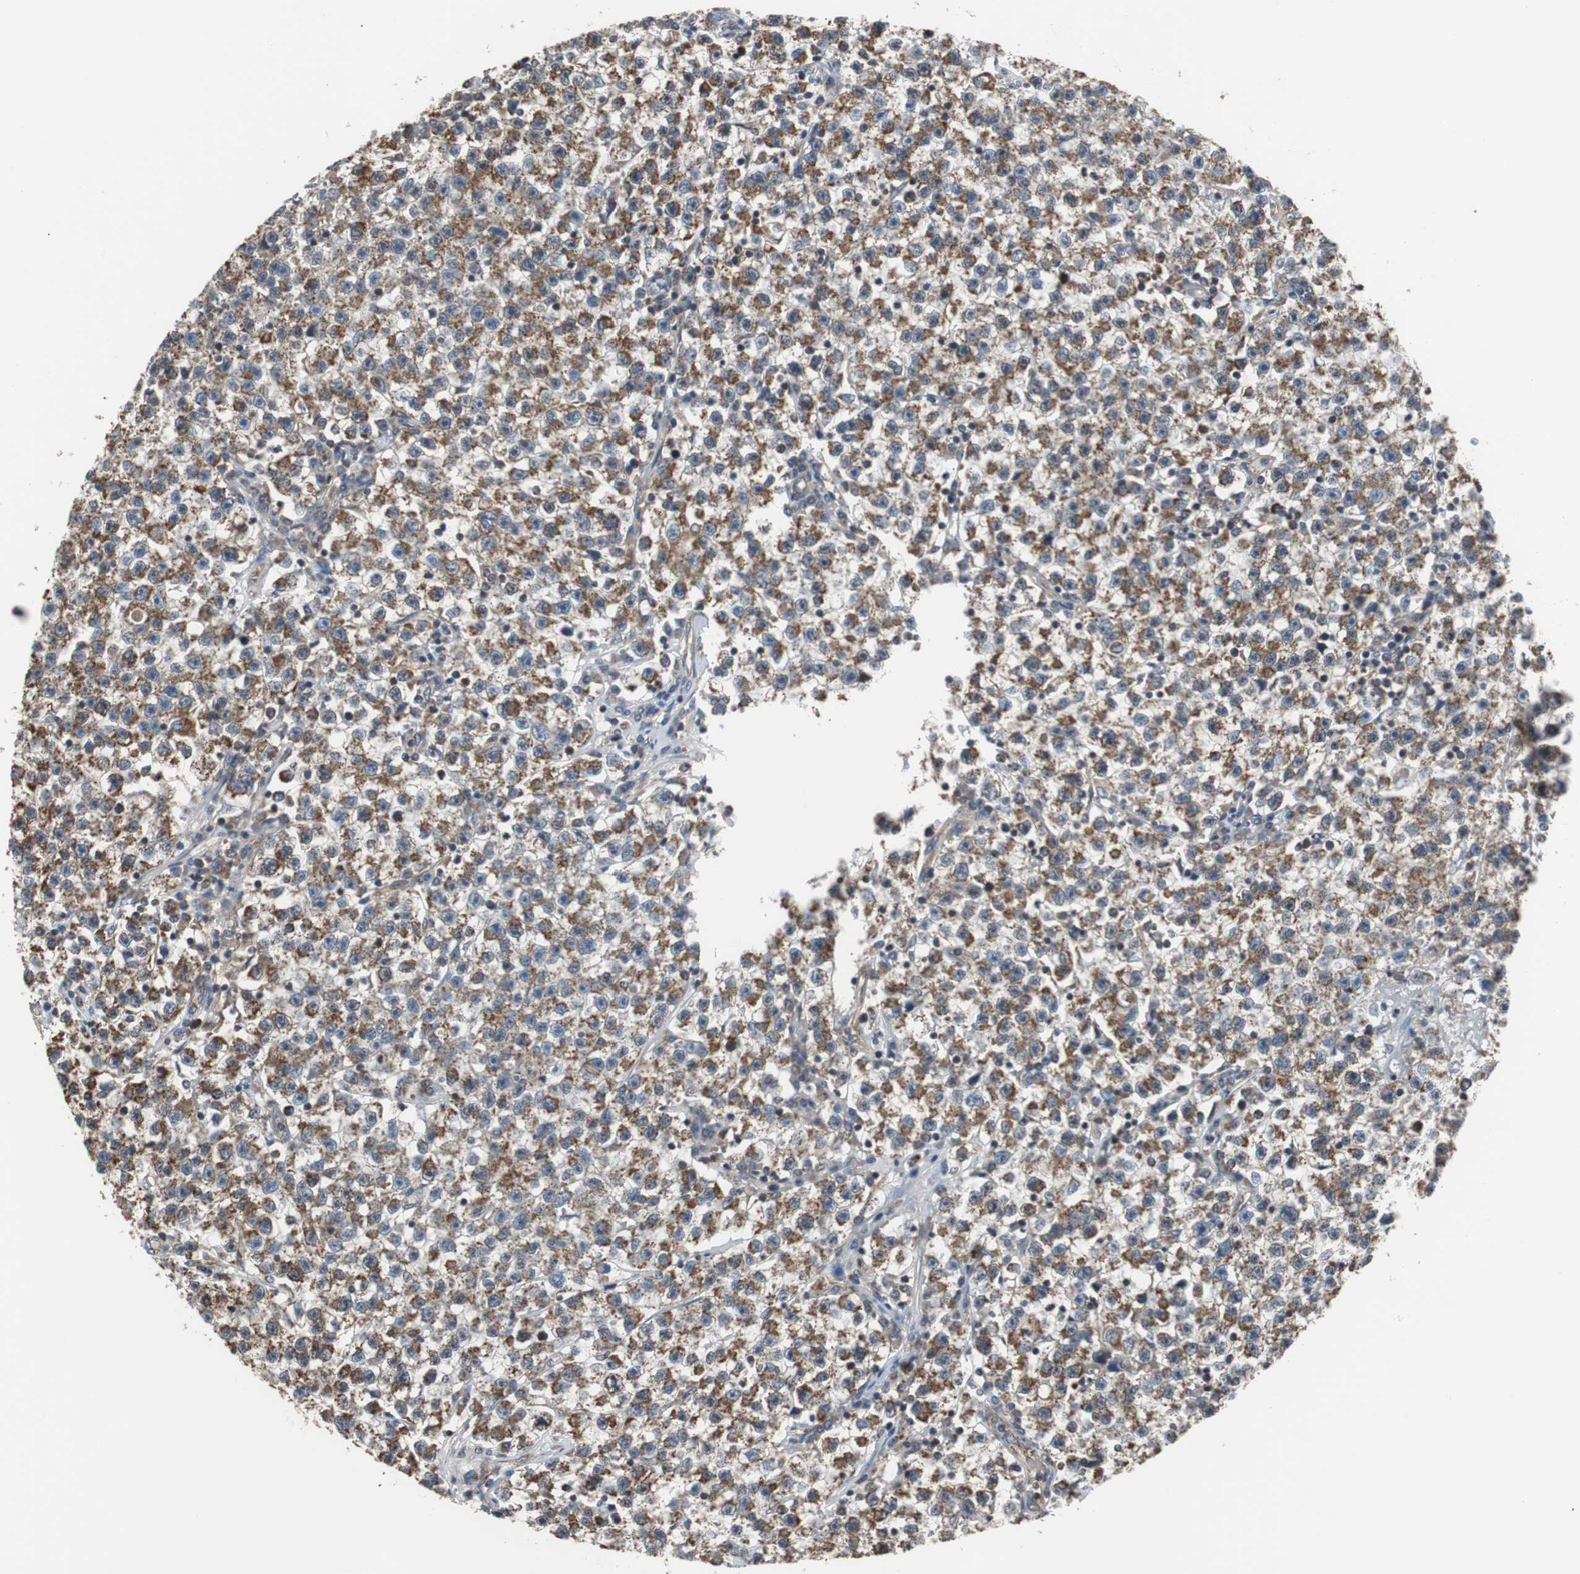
{"staining": {"intensity": "moderate", "quantity": ">75%", "location": "cytoplasmic/membranous"}, "tissue": "testis cancer", "cell_type": "Tumor cells", "image_type": "cancer", "snomed": [{"axis": "morphology", "description": "Seminoma, NOS"}, {"axis": "topography", "description": "Testis"}], "caption": "Immunohistochemical staining of testis cancer (seminoma) demonstrates medium levels of moderate cytoplasmic/membranous protein positivity in approximately >75% of tumor cells.", "gene": "ACTR3", "patient": {"sex": "male", "age": 22}}